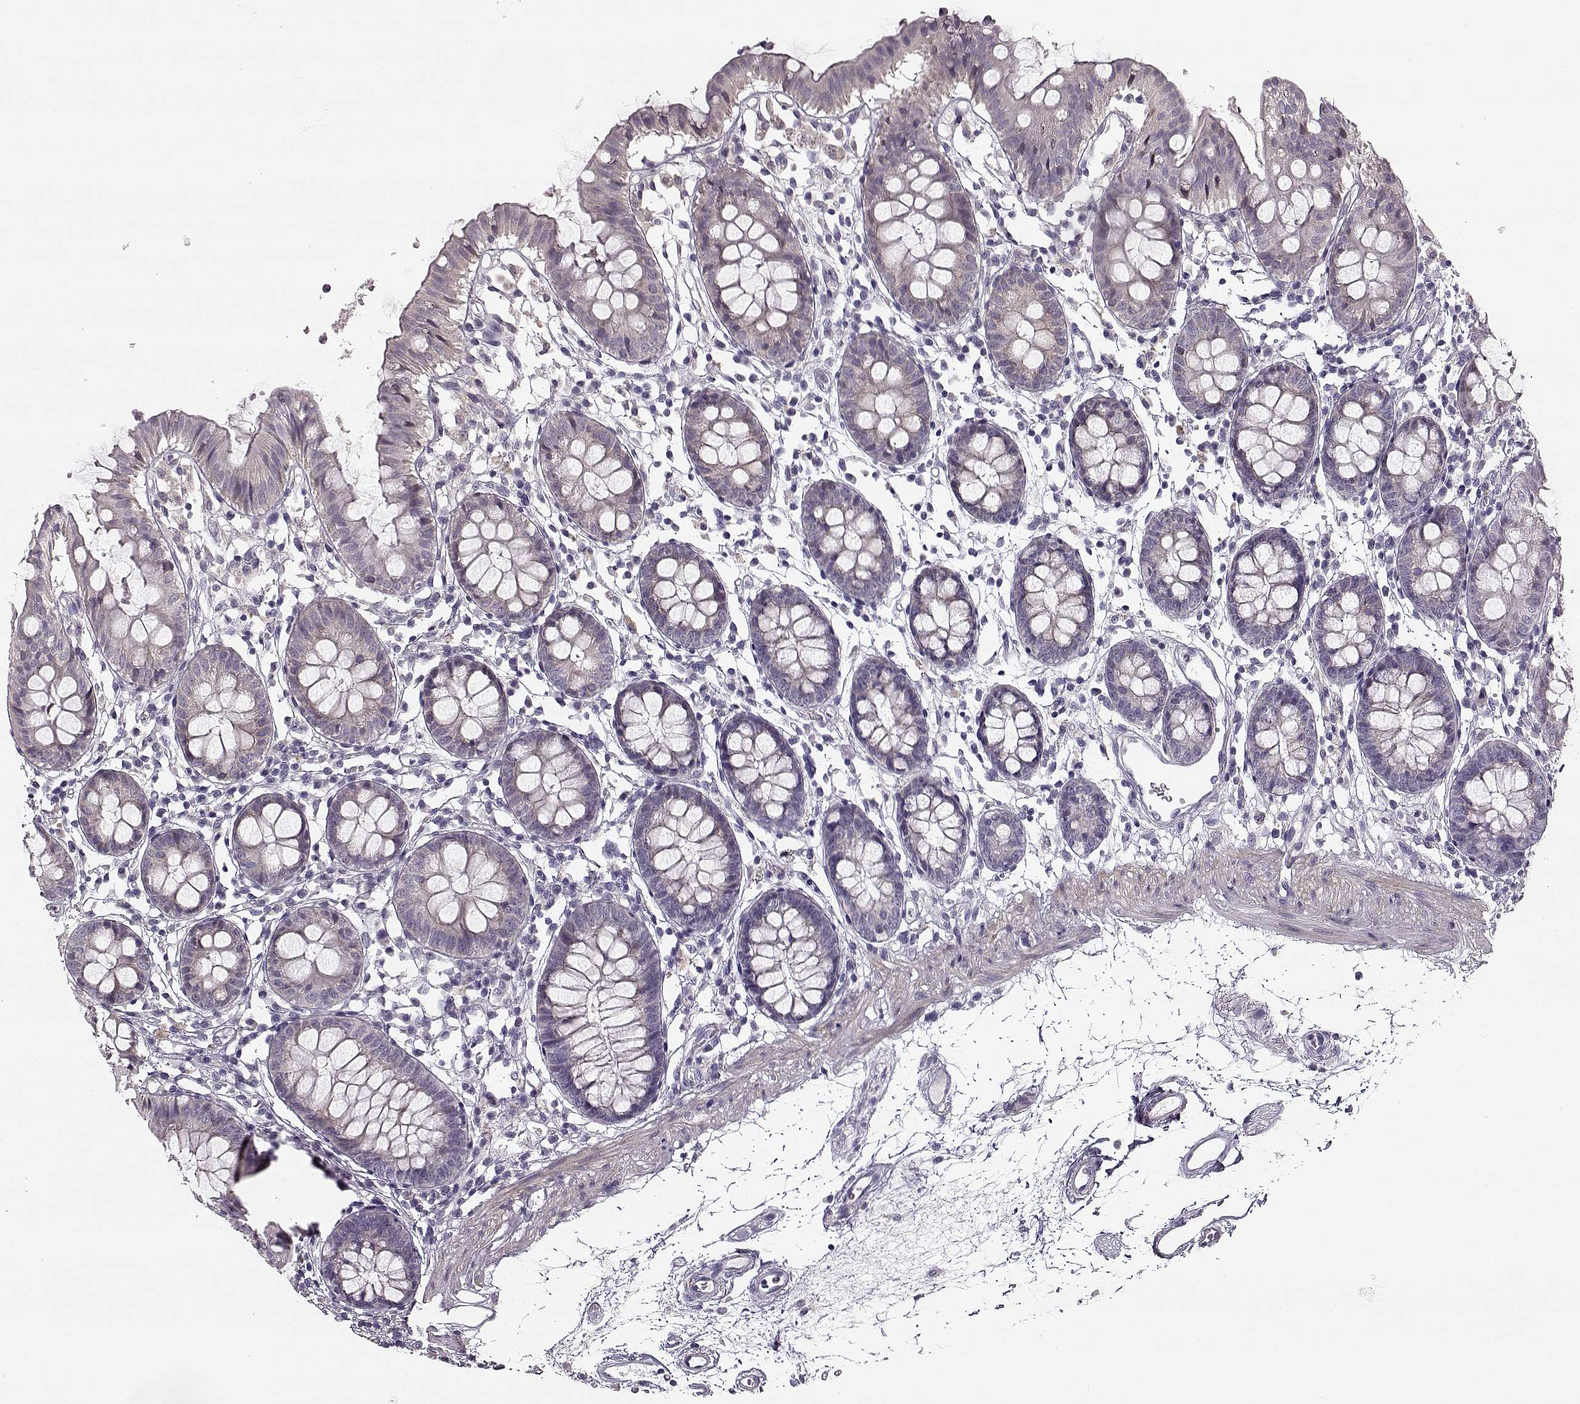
{"staining": {"intensity": "negative", "quantity": "none", "location": "none"}, "tissue": "colon", "cell_type": "Endothelial cells", "image_type": "normal", "snomed": [{"axis": "morphology", "description": "Normal tissue, NOS"}, {"axis": "topography", "description": "Colon"}], "caption": "Endothelial cells are negative for brown protein staining in benign colon. The staining was performed using DAB to visualize the protein expression in brown, while the nuclei were stained in blue with hematoxylin (Magnification: 20x).", "gene": "MAP6D1", "patient": {"sex": "female", "age": 84}}